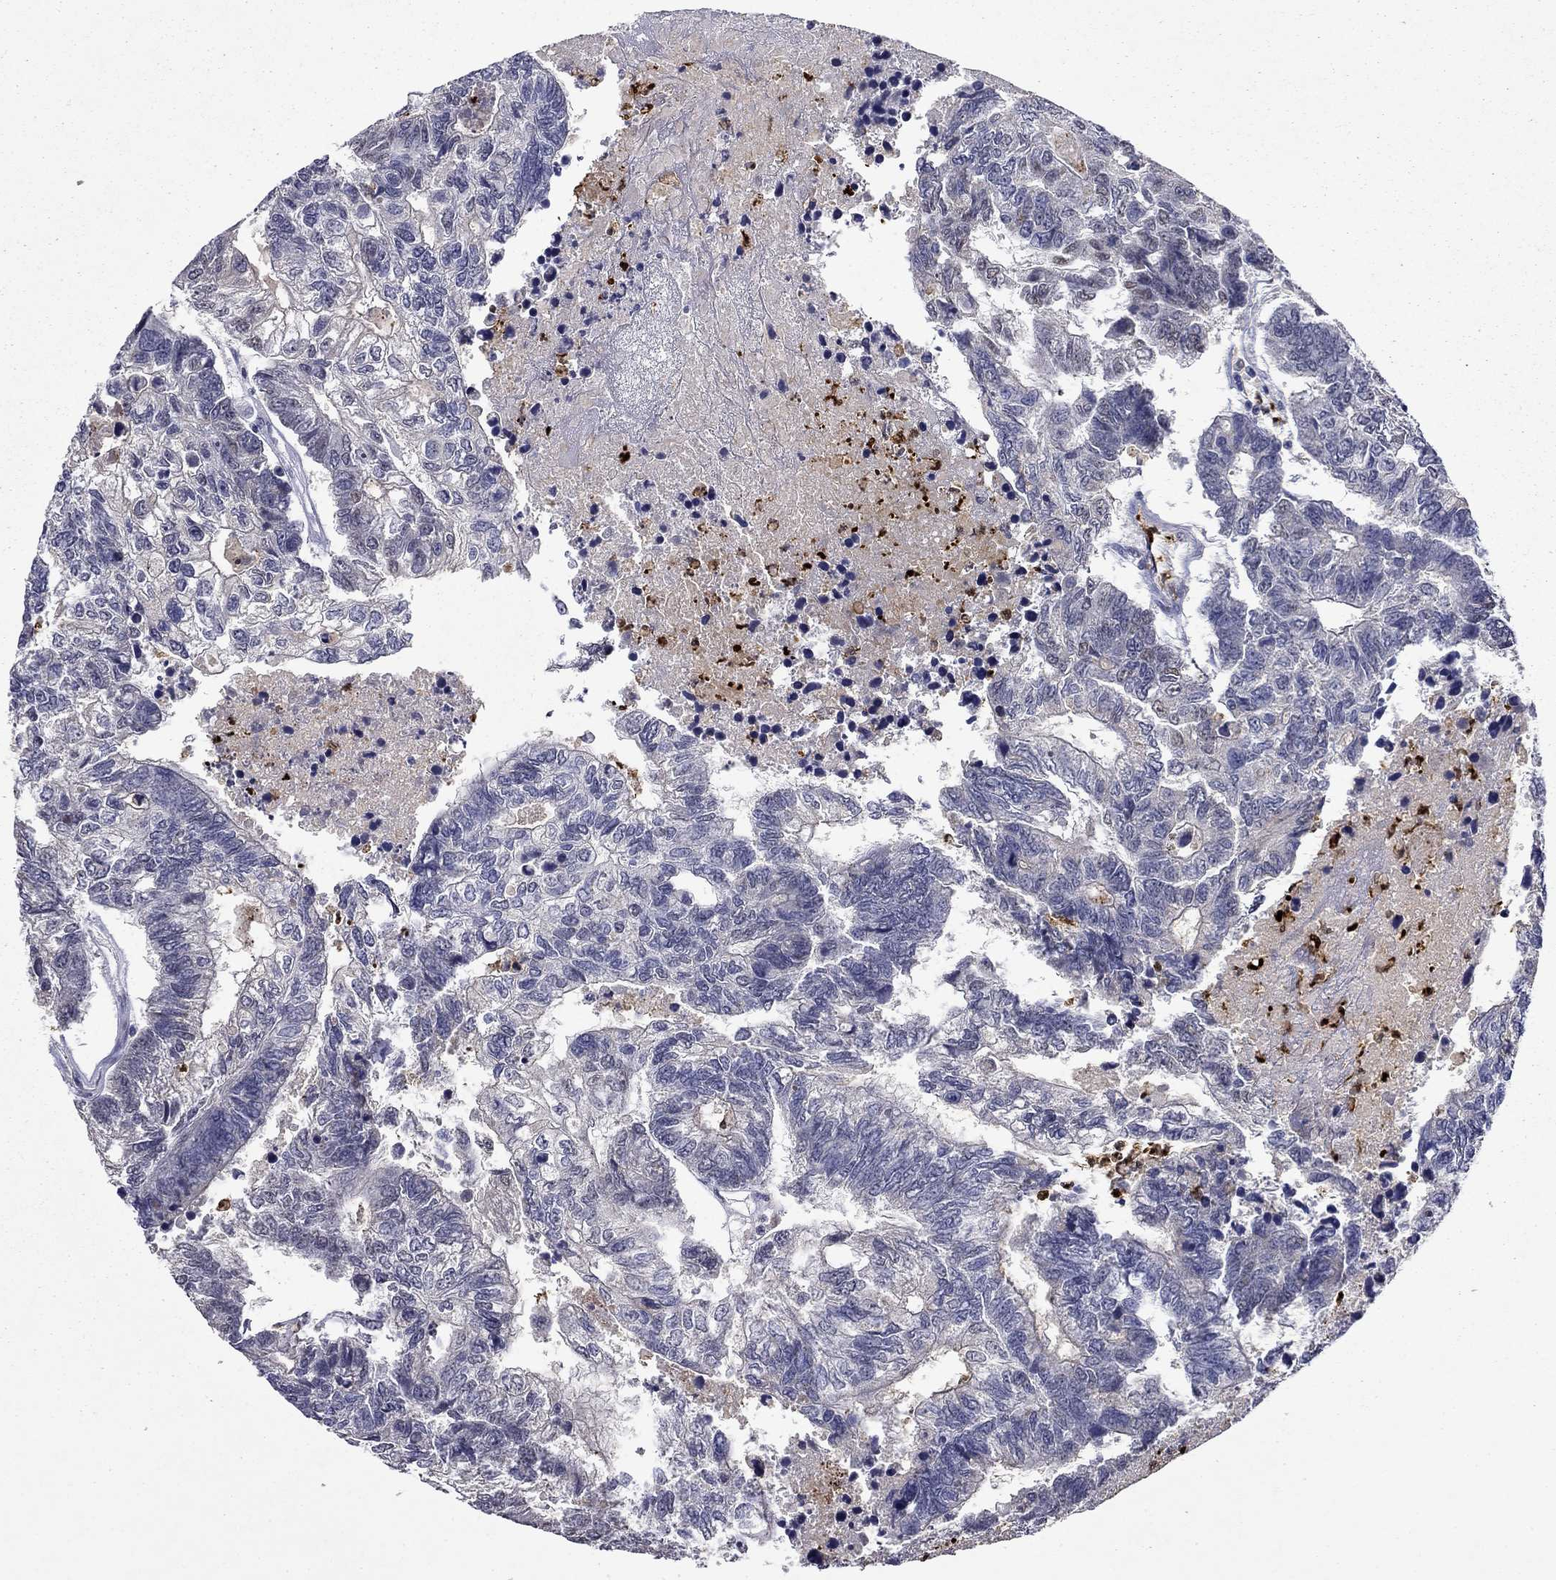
{"staining": {"intensity": "negative", "quantity": "none", "location": "none"}, "tissue": "colorectal cancer", "cell_type": "Tumor cells", "image_type": "cancer", "snomed": [{"axis": "morphology", "description": "Adenocarcinoma, NOS"}, {"axis": "topography", "description": "Colon"}], "caption": "A histopathology image of human colorectal cancer (adenocarcinoma) is negative for staining in tumor cells. (DAB immunohistochemistry visualized using brightfield microscopy, high magnification).", "gene": "IRF5", "patient": {"sex": "female", "age": 48}}